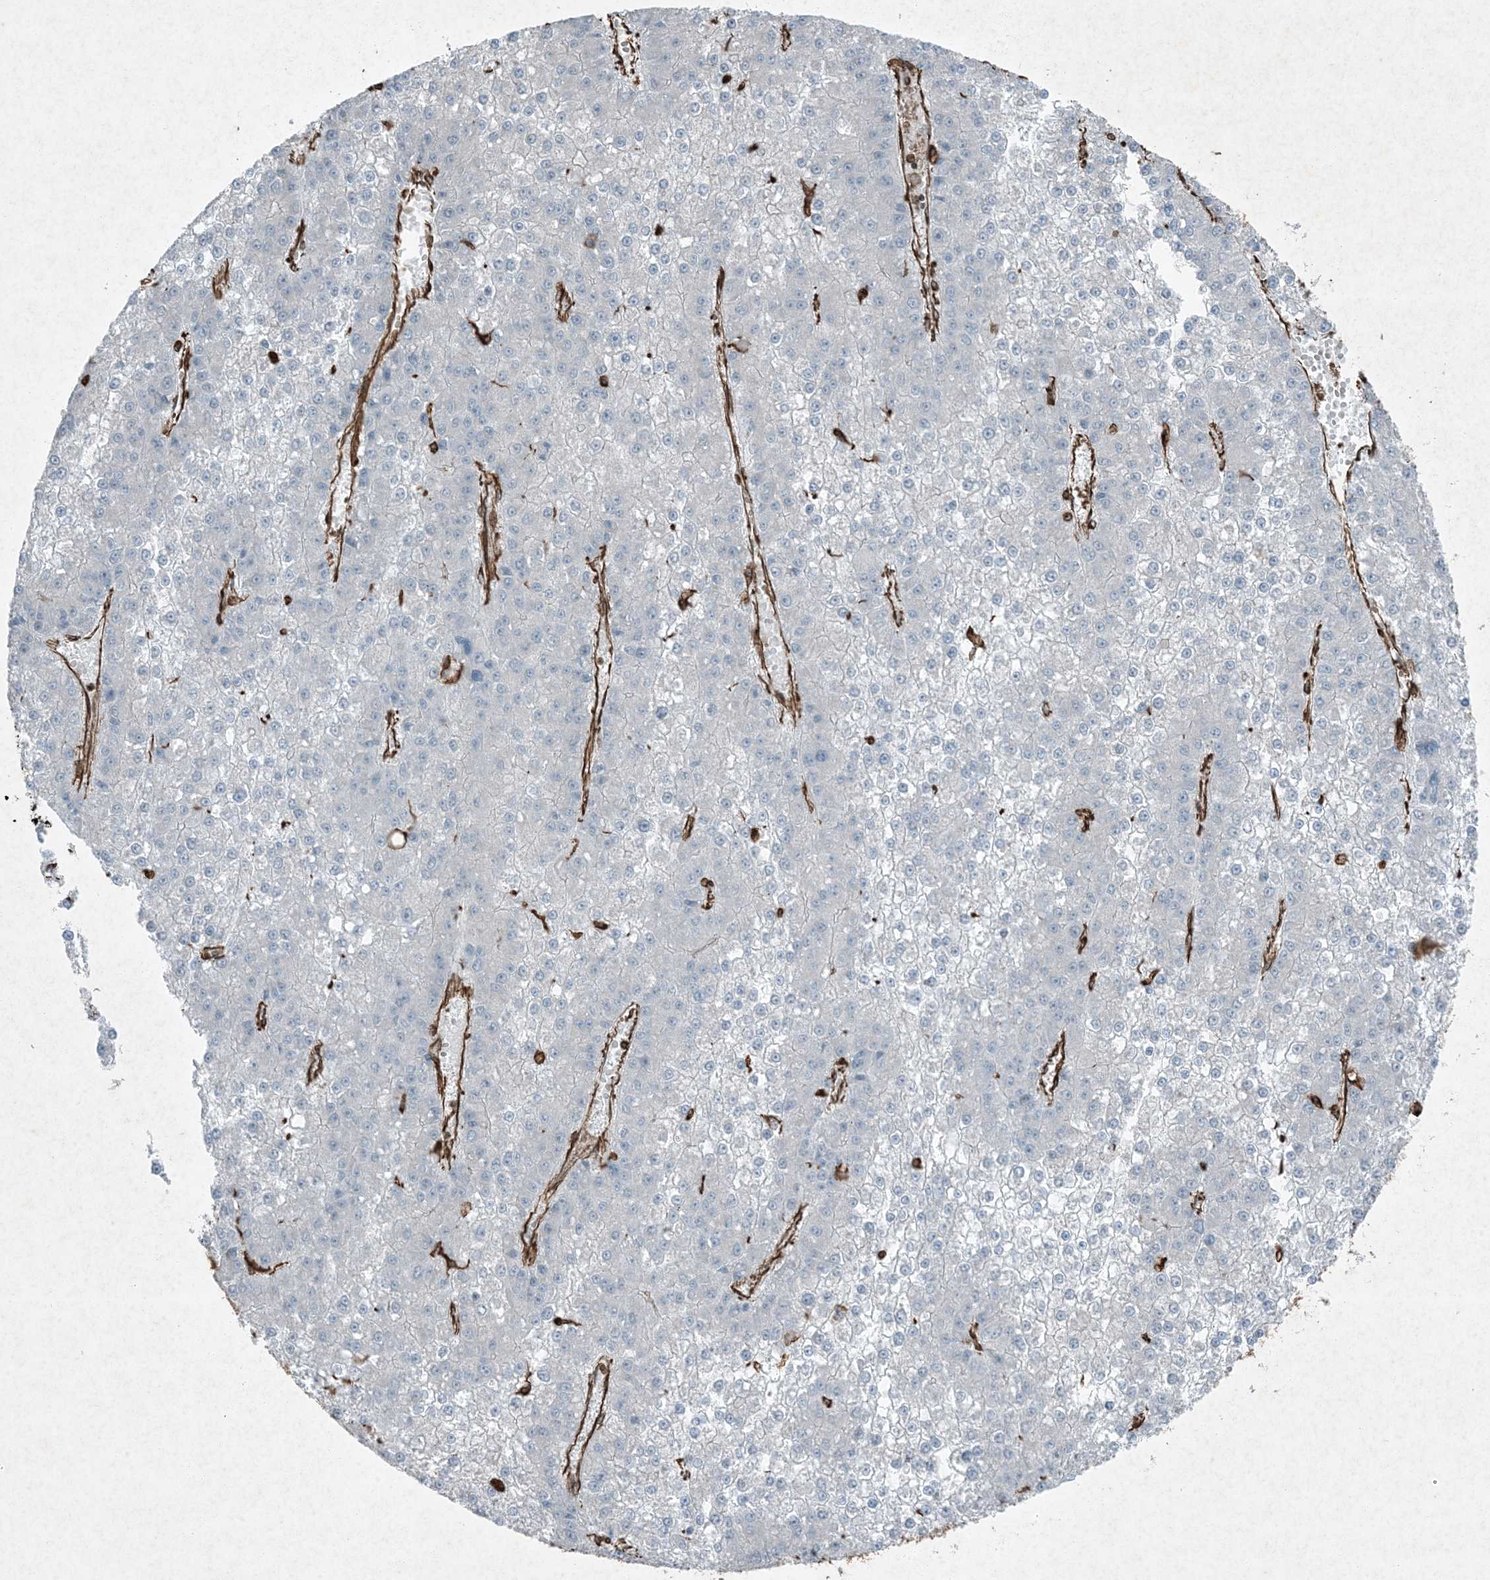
{"staining": {"intensity": "negative", "quantity": "none", "location": "none"}, "tissue": "liver cancer", "cell_type": "Tumor cells", "image_type": "cancer", "snomed": [{"axis": "morphology", "description": "Carcinoma, Hepatocellular, NOS"}, {"axis": "topography", "description": "Liver"}], "caption": "The immunohistochemistry (IHC) photomicrograph has no significant expression in tumor cells of liver cancer (hepatocellular carcinoma) tissue.", "gene": "RYK", "patient": {"sex": "female", "age": 73}}